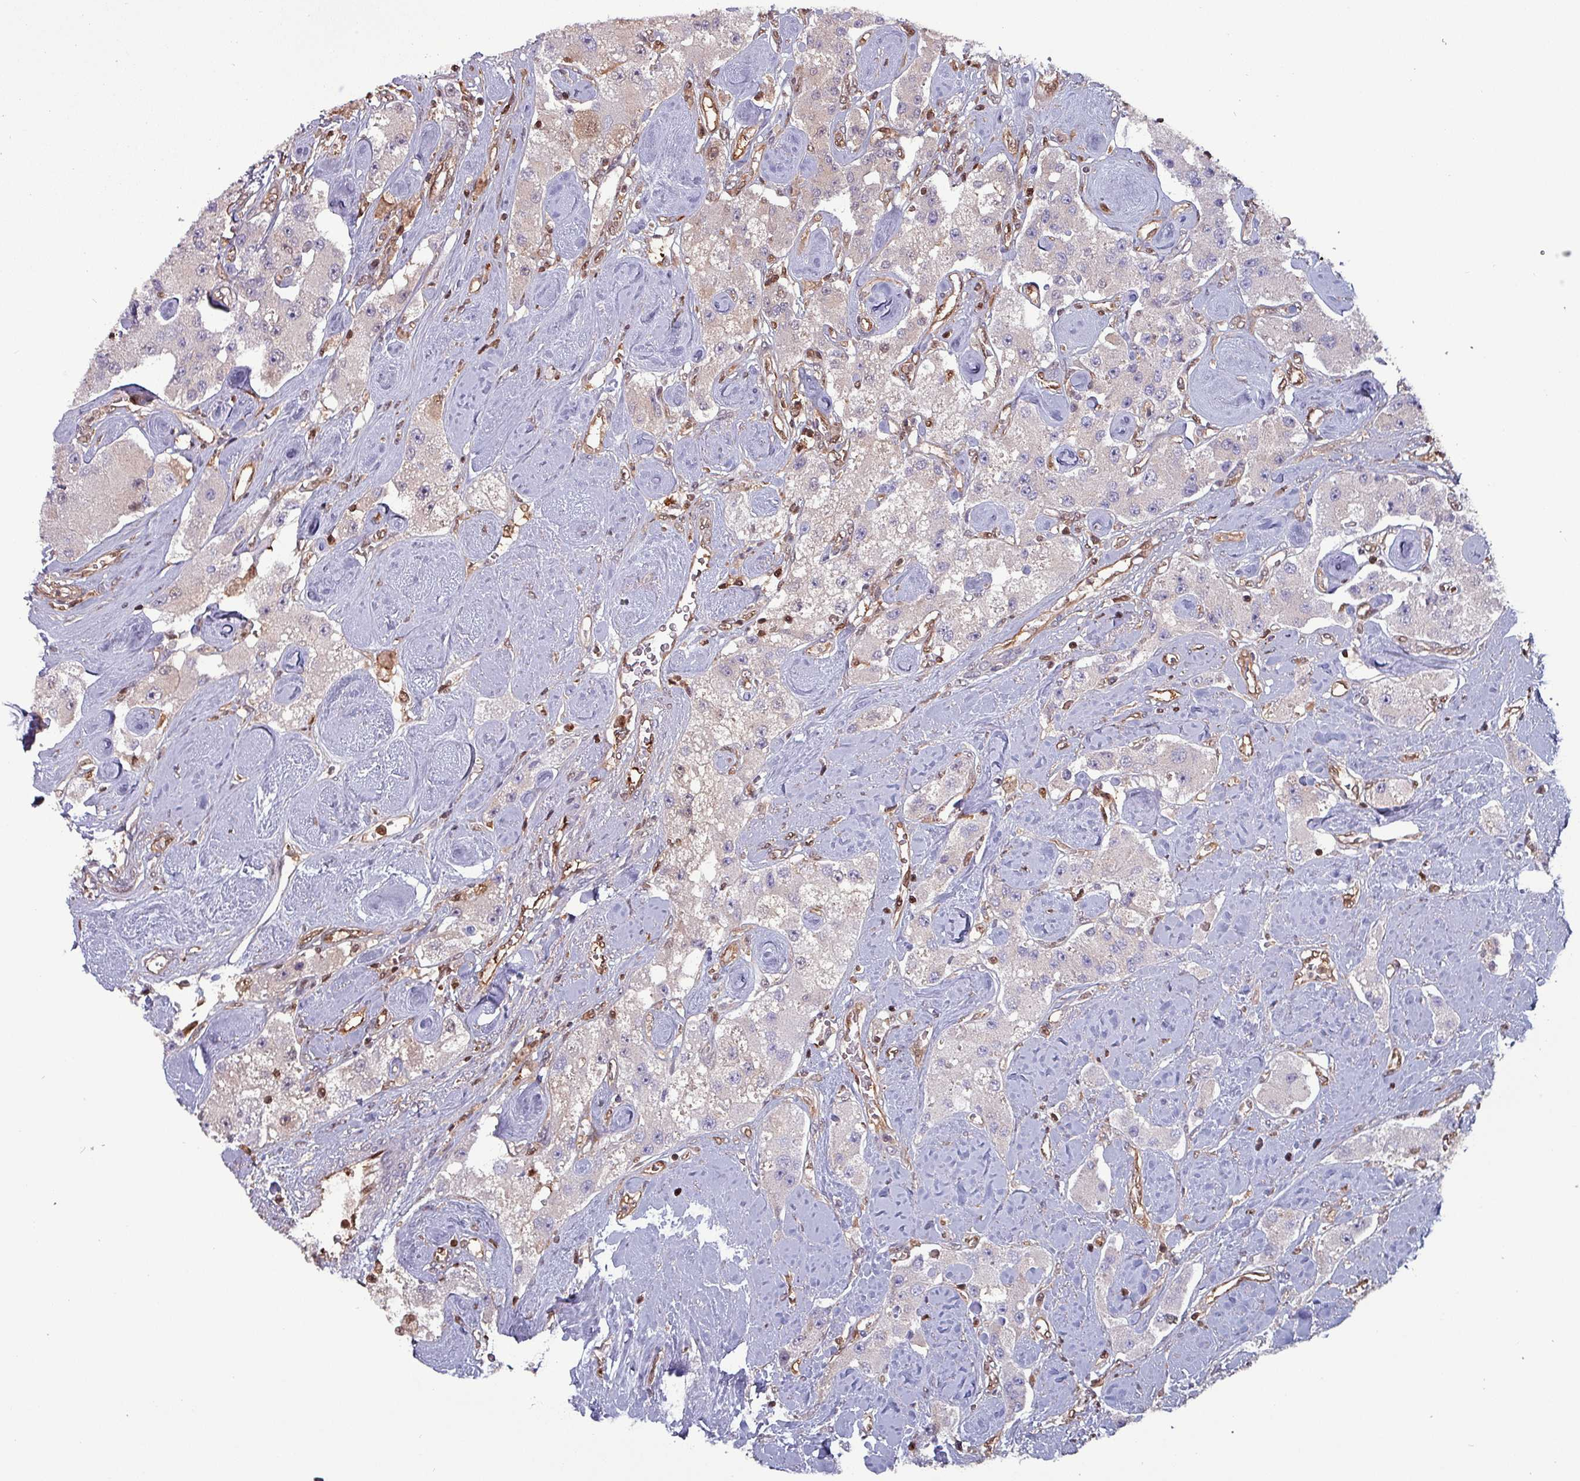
{"staining": {"intensity": "negative", "quantity": "none", "location": "none"}, "tissue": "carcinoid", "cell_type": "Tumor cells", "image_type": "cancer", "snomed": [{"axis": "morphology", "description": "Carcinoid, malignant, NOS"}, {"axis": "topography", "description": "Pancreas"}], "caption": "A histopathology image of human carcinoid (malignant) is negative for staining in tumor cells.", "gene": "PSMB8", "patient": {"sex": "male", "age": 41}}